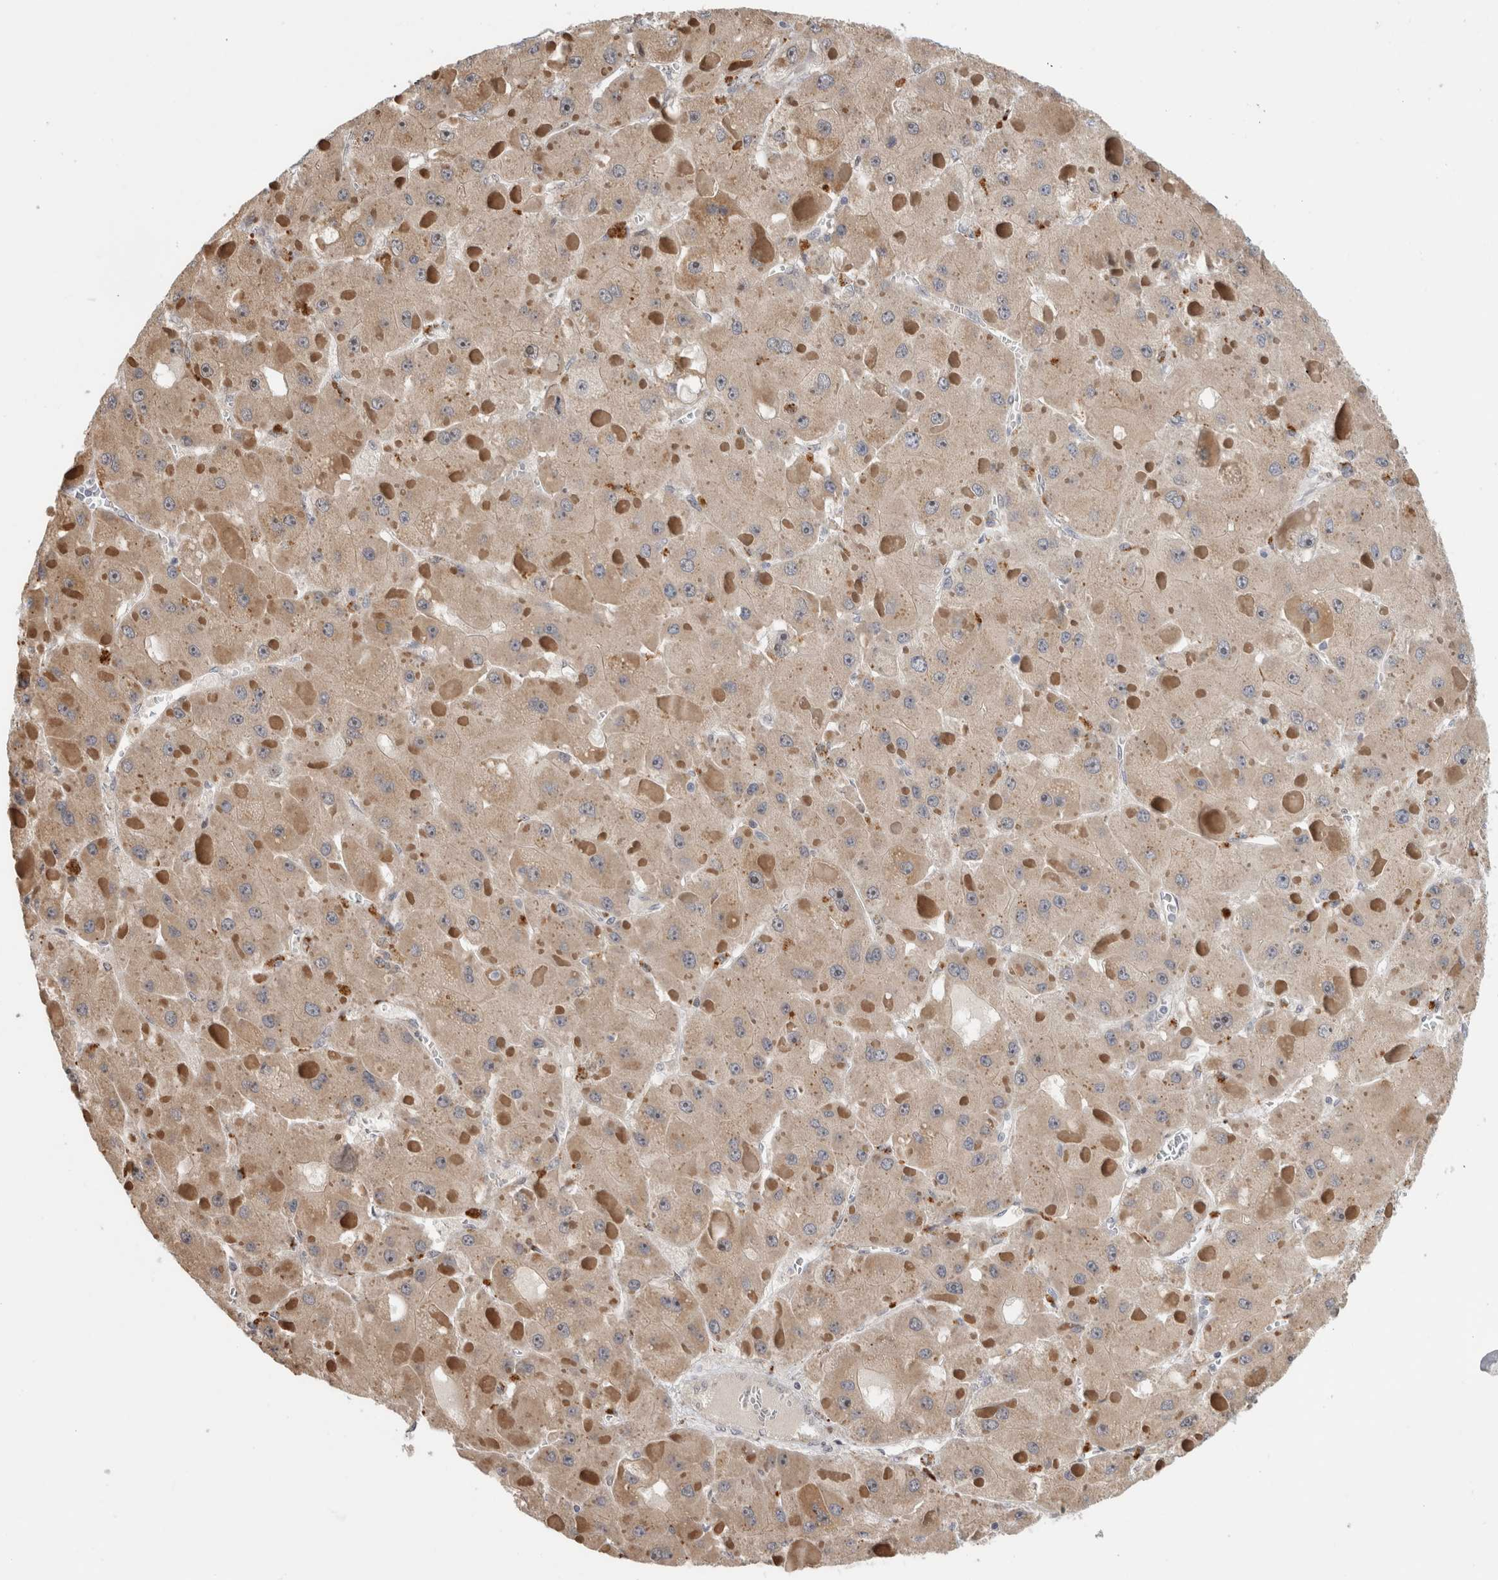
{"staining": {"intensity": "weak", "quantity": ">75%", "location": "cytoplasmic/membranous"}, "tissue": "liver cancer", "cell_type": "Tumor cells", "image_type": "cancer", "snomed": [{"axis": "morphology", "description": "Carcinoma, Hepatocellular, NOS"}, {"axis": "topography", "description": "Liver"}], "caption": "An image of human liver hepatocellular carcinoma stained for a protein exhibits weak cytoplasmic/membranous brown staining in tumor cells.", "gene": "NAB2", "patient": {"sex": "female", "age": 73}}